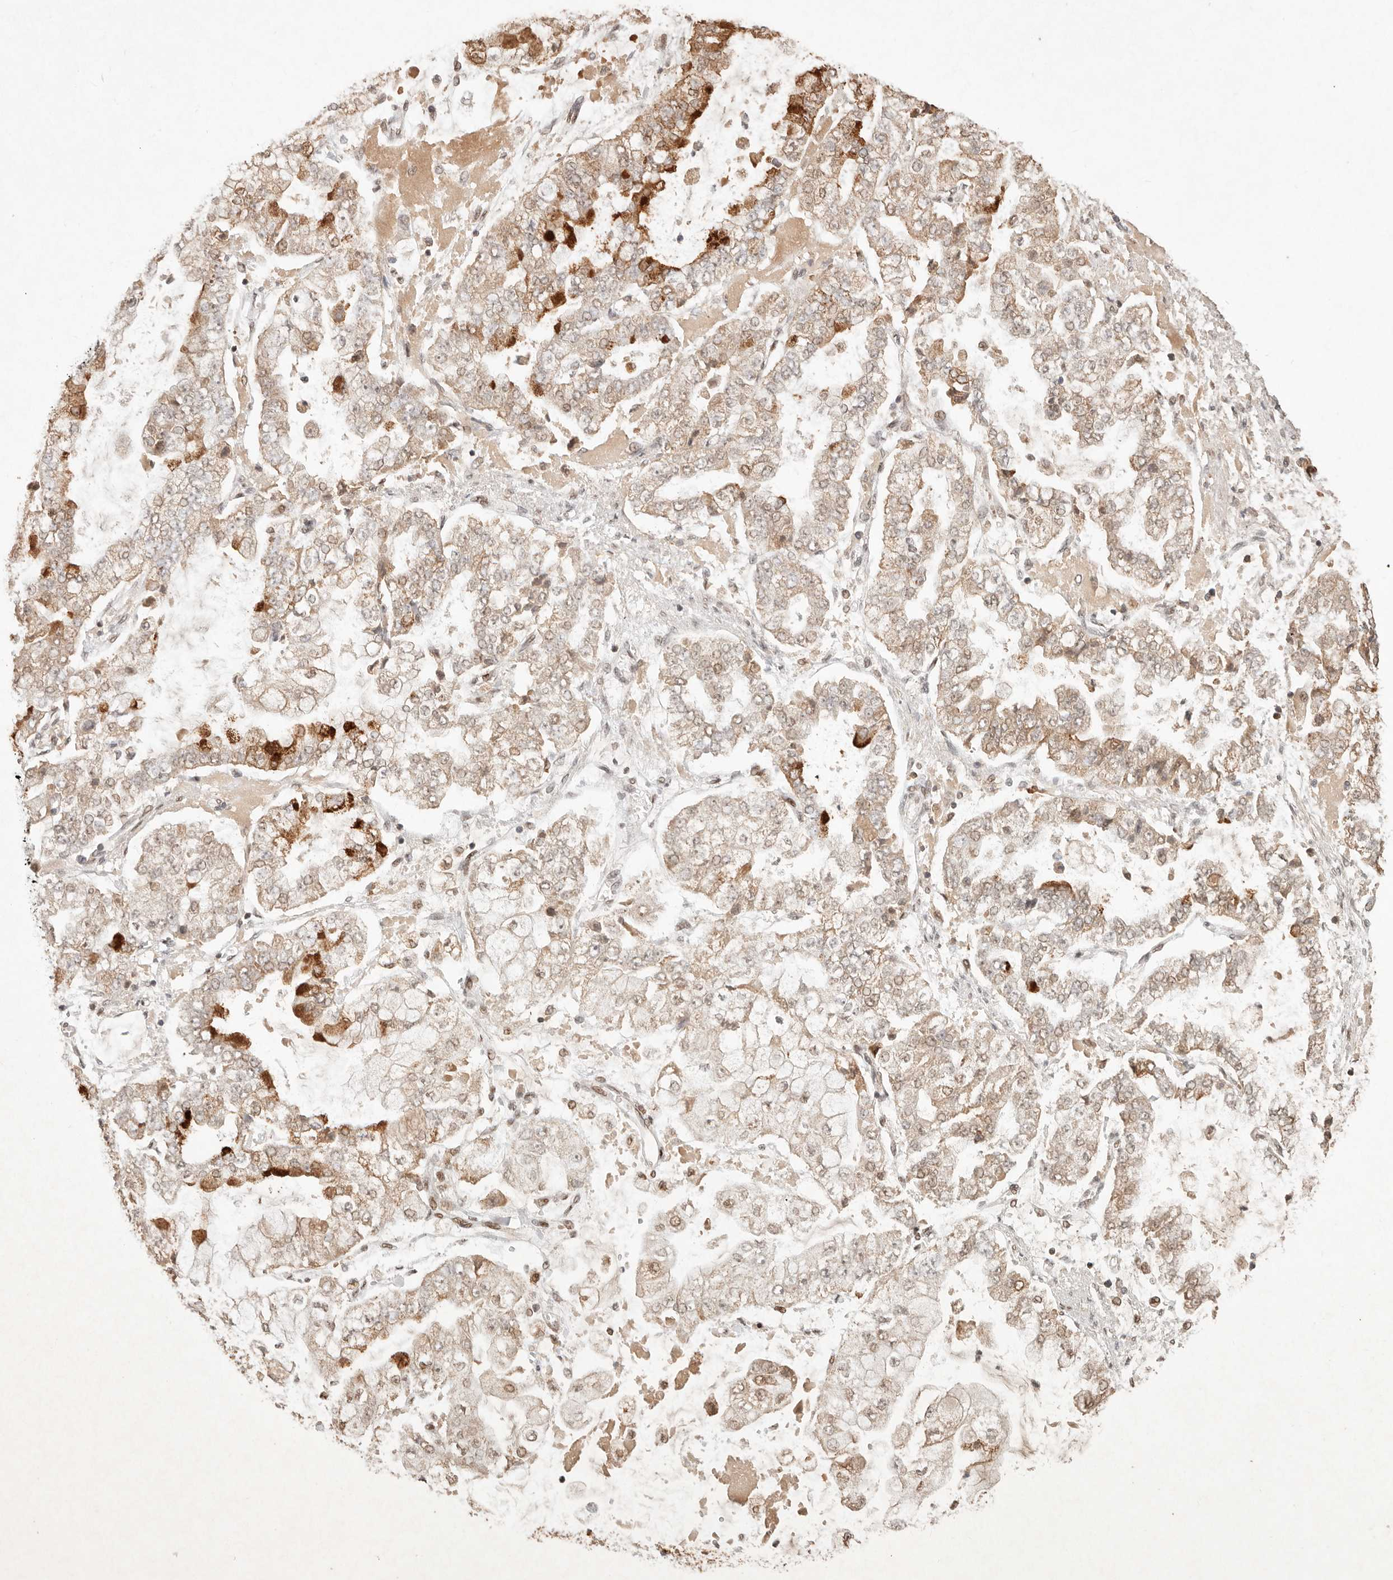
{"staining": {"intensity": "moderate", "quantity": ">75%", "location": "cytoplasmic/membranous"}, "tissue": "stomach cancer", "cell_type": "Tumor cells", "image_type": "cancer", "snomed": [{"axis": "morphology", "description": "Adenocarcinoma, NOS"}, {"axis": "topography", "description": "Stomach"}], "caption": "Human stomach cancer stained with a brown dye reveals moderate cytoplasmic/membranous positive staining in approximately >75% of tumor cells.", "gene": "NPAS2", "patient": {"sex": "male", "age": 76}}